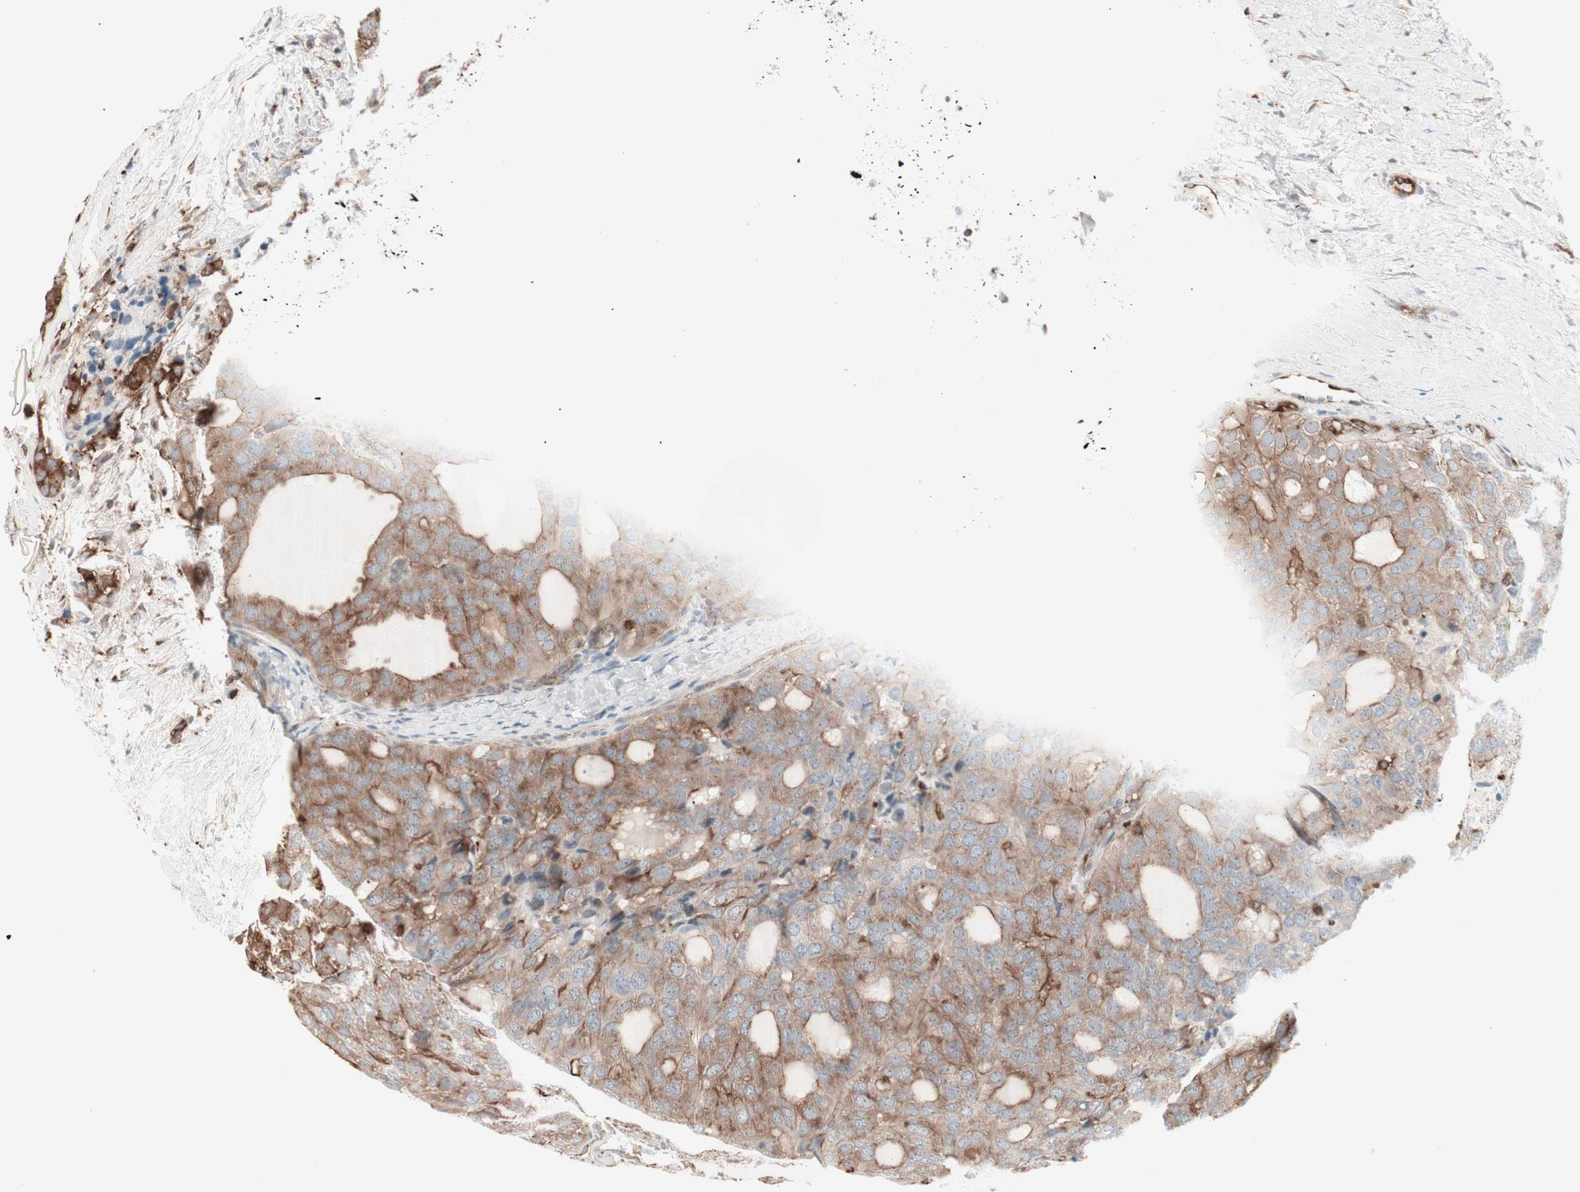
{"staining": {"intensity": "strong", "quantity": ">75%", "location": "cytoplasmic/membranous"}, "tissue": "thyroid cancer", "cell_type": "Tumor cells", "image_type": "cancer", "snomed": [{"axis": "morphology", "description": "Follicular adenoma carcinoma, NOS"}, {"axis": "topography", "description": "Thyroid gland"}], "caption": "Thyroid cancer stained for a protein displays strong cytoplasmic/membranous positivity in tumor cells.", "gene": "TCP11L1", "patient": {"sex": "male", "age": 75}}